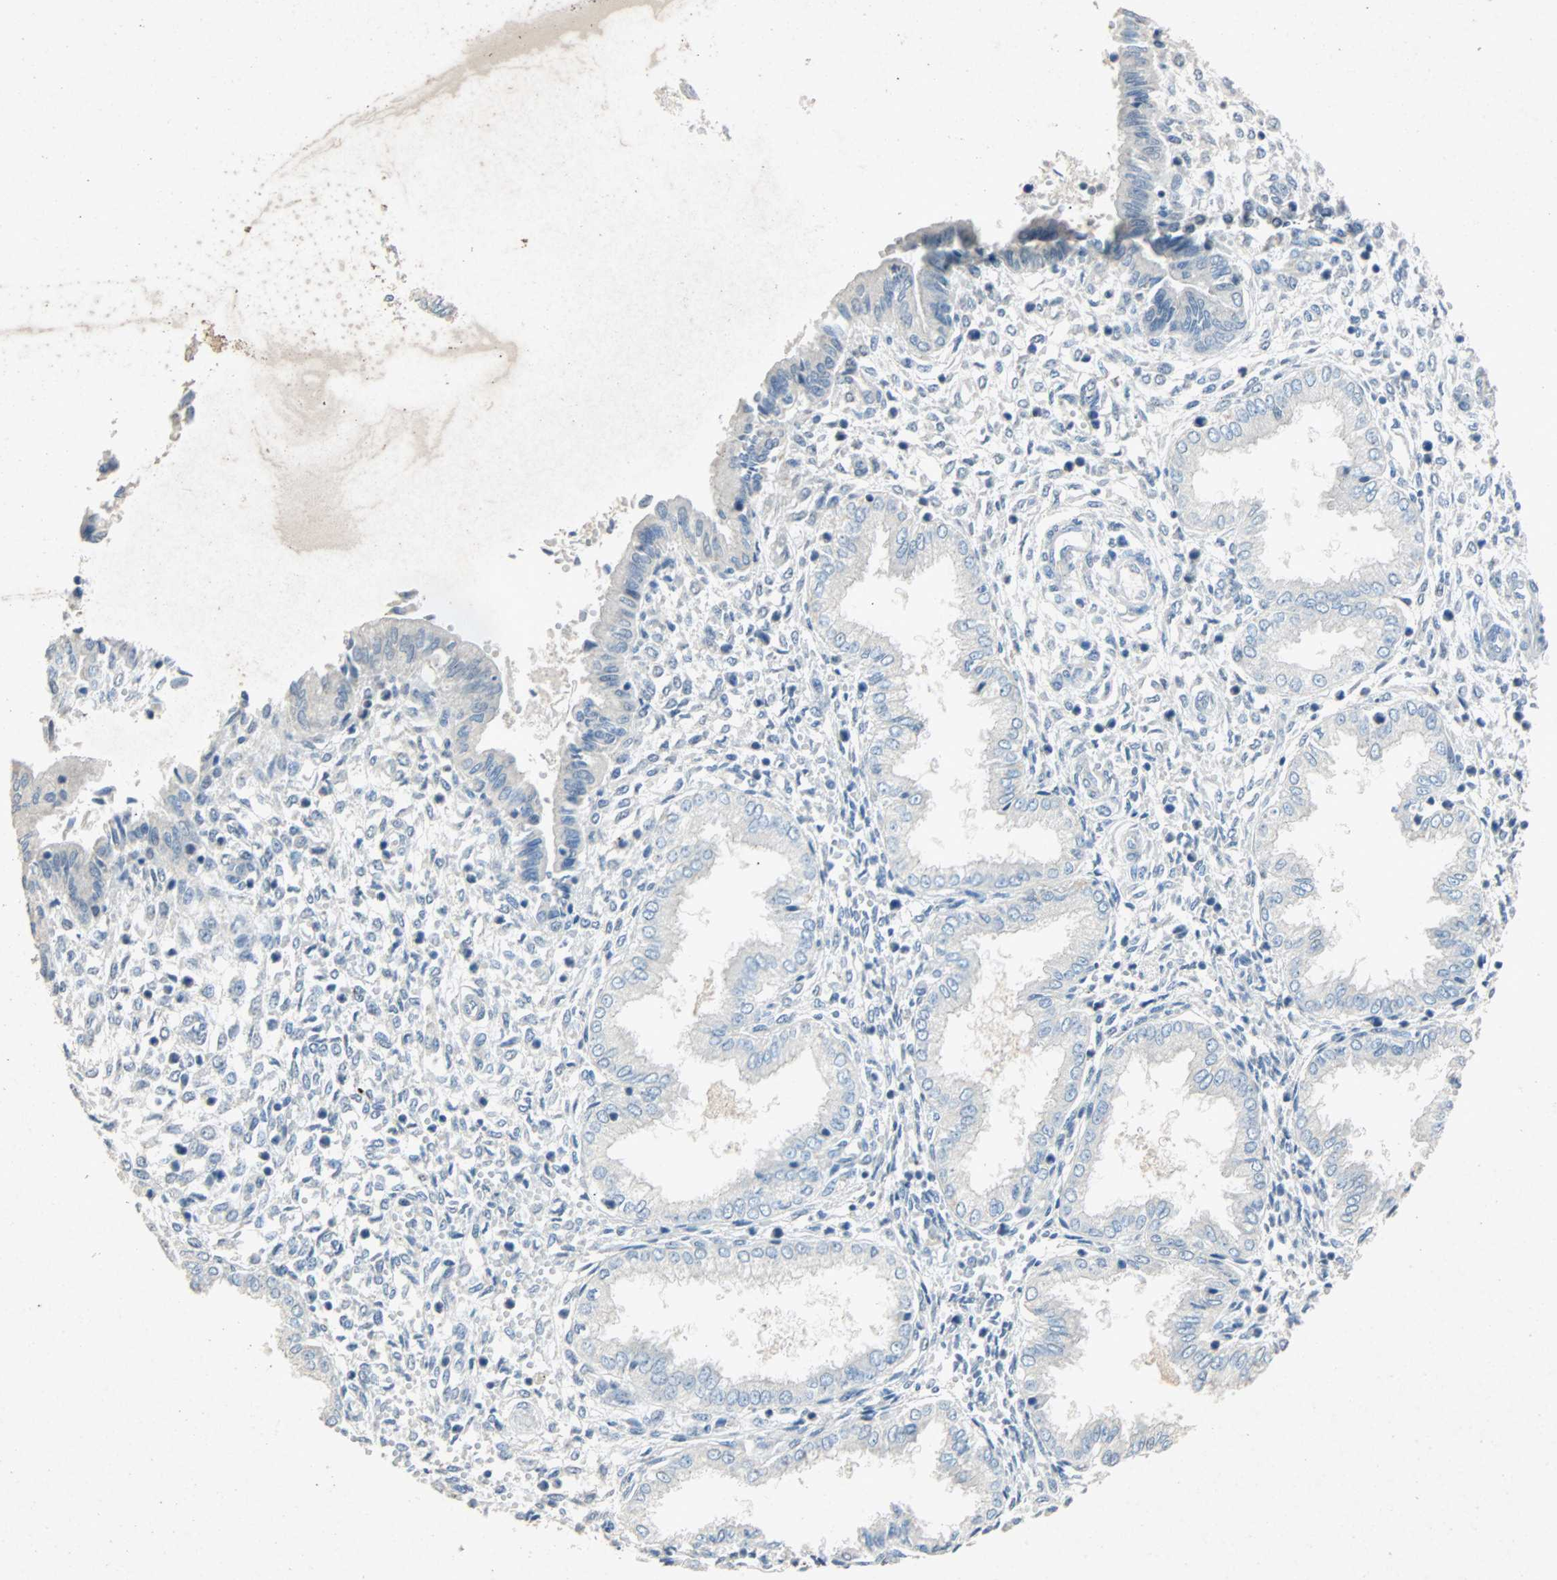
{"staining": {"intensity": "negative", "quantity": "none", "location": "none"}, "tissue": "endometrium", "cell_type": "Cells in endometrial stroma", "image_type": "normal", "snomed": [{"axis": "morphology", "description": "Normal tissue, NOS"}, {"axis": "topography", "description": "Endometrium"}], "caption": "This is an immunohistochemistry photomicrograph of normal human endometrium. There is no expression in cells in endometrial stroma.", "gene": "PCDHB2", "patient": {"sex": "female", "age": 33}}